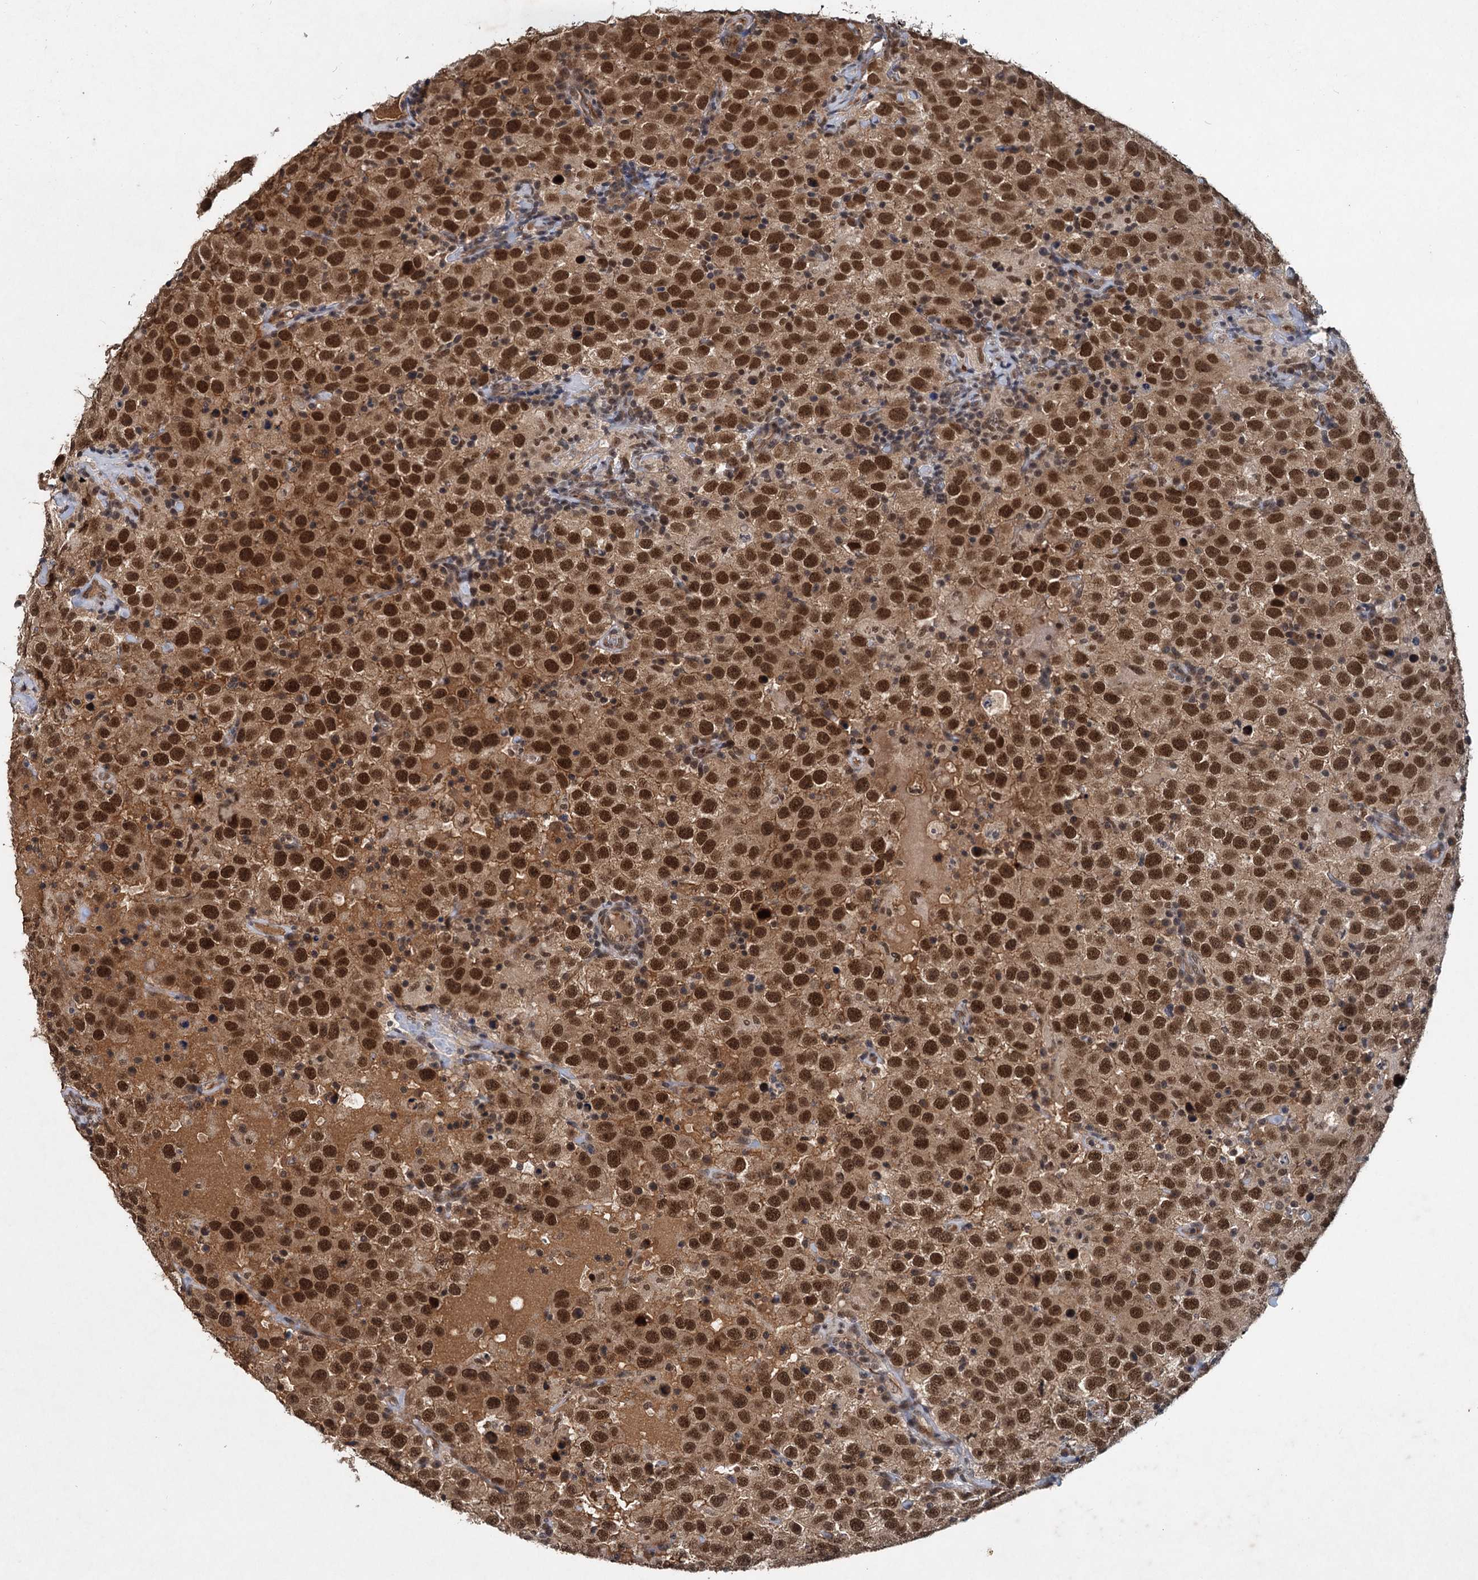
{"staining": {"intensity": "strong", "quantity": ">75%", "location": "nuclear"}, "tissue": "testis cancer", "cell_type": "Tumor cells", "image_type": "cancer", "snomed": [{"axis": "morphology", "description": "Seminoma, NOS"}, {"axis": "topography", "description": "Testis"}], "caption": "Protein expression analysis of human testis seminoma reveals strong nuclear positivity in about >75% of tumor cells. The staining was performed using DAB to visualize the protein expression in brown, while the nuclei were stained in blue with hematoxylin (Magnification: 20x).", "gene": "RITA1", "patient": {"sex": "male", "age": 41}}